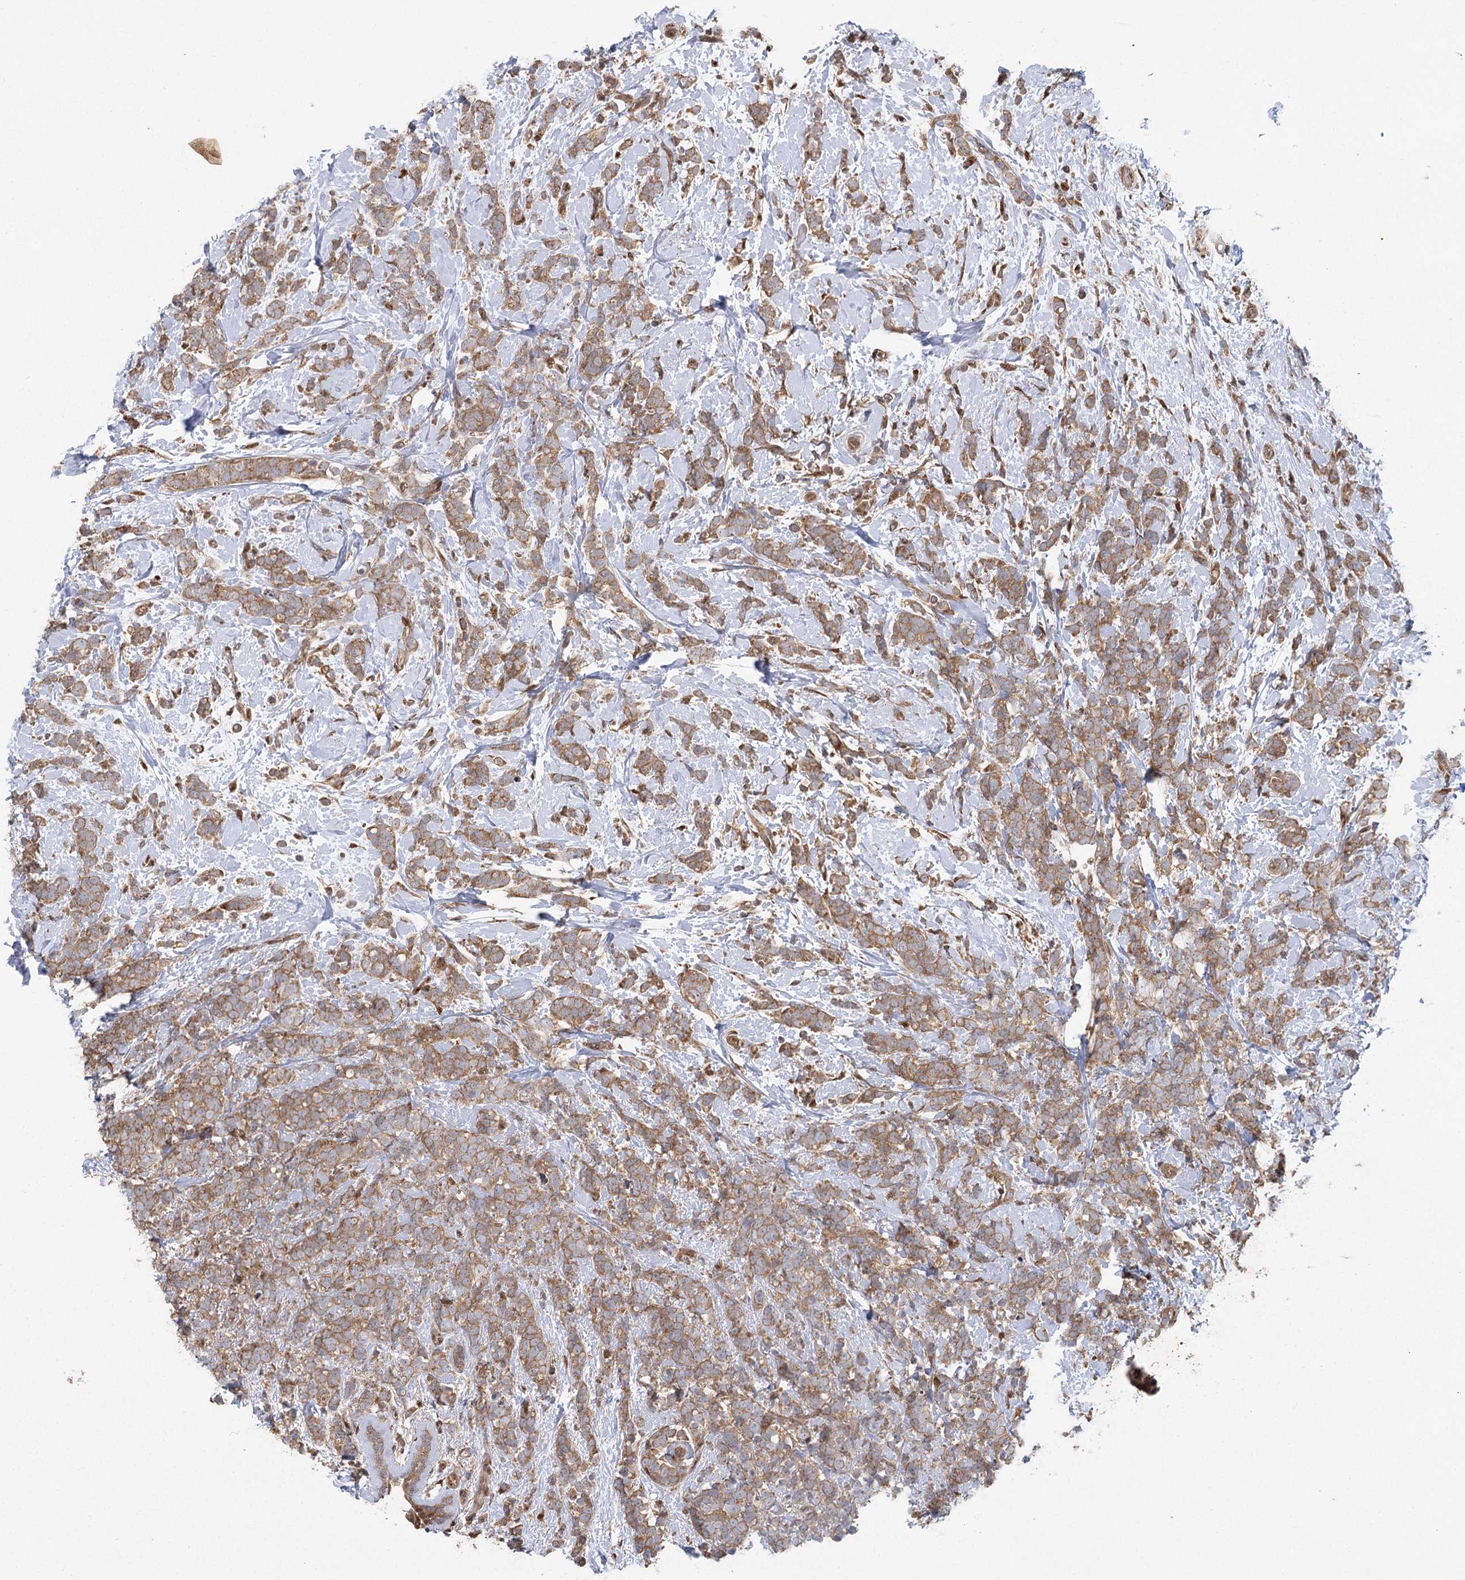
{"staining": {"intensity": "moderate", "quantity": ">75%", "location": "cytoplasmic/membranous"}, "tissue": "breast cancer", "cell_type": "Tumor cells", "image_type": "cancer", "snomed": [{"axis": "morphology", "description": "Lobular carcinoma"}, {"axis": "topography", "description": "Breast"}], "caption": "This is an image of immunohistochemistry staining of breast cancer, which shows moderate positivity in the cytoplasmic/membranous of tumor cells.", "gene": "C12orf4", "patient": {"sex": "female", "age": 58}}